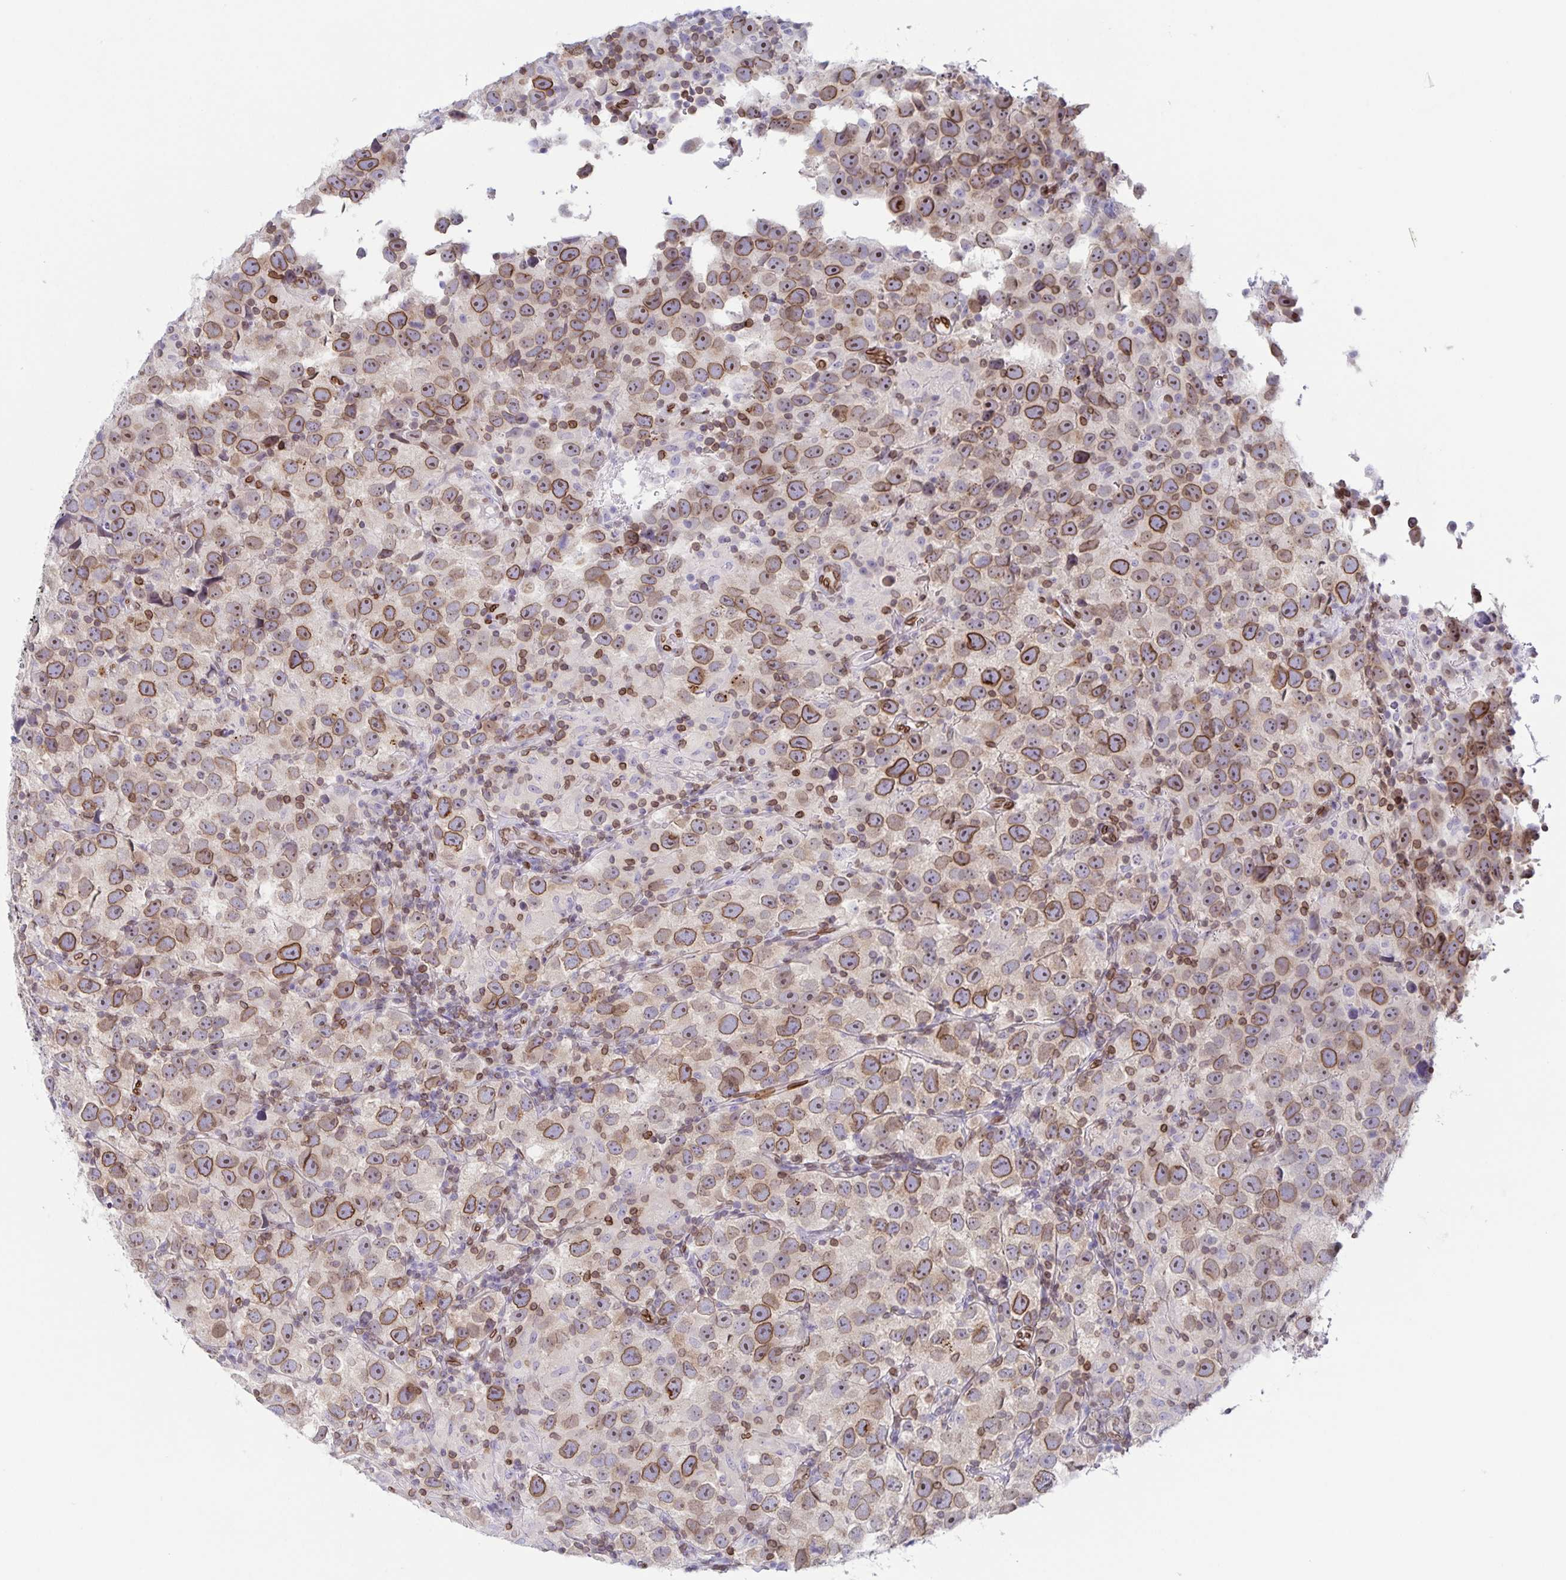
{"staining": {"intensity": "moderate", "quantity": ">75%", "location": "cytoplasmic/membranous,nuclear"}, "tissue": "testis cancer", "cell_type": "Tumor cells", "image_type": "cancer", "snomed": [{"axis": "morphology", "description": "Seminoma, NOS"}, {"axis": "topography", "description": "Testis"}], "caption": "Protein expression analysis of testis seminoma exhibits moderate cytoplasmic/membranous and nuclear expression in about >75% of tumor cells.", "gene": "SYNE2", "patient": {"sex": "male", "age": 26}}